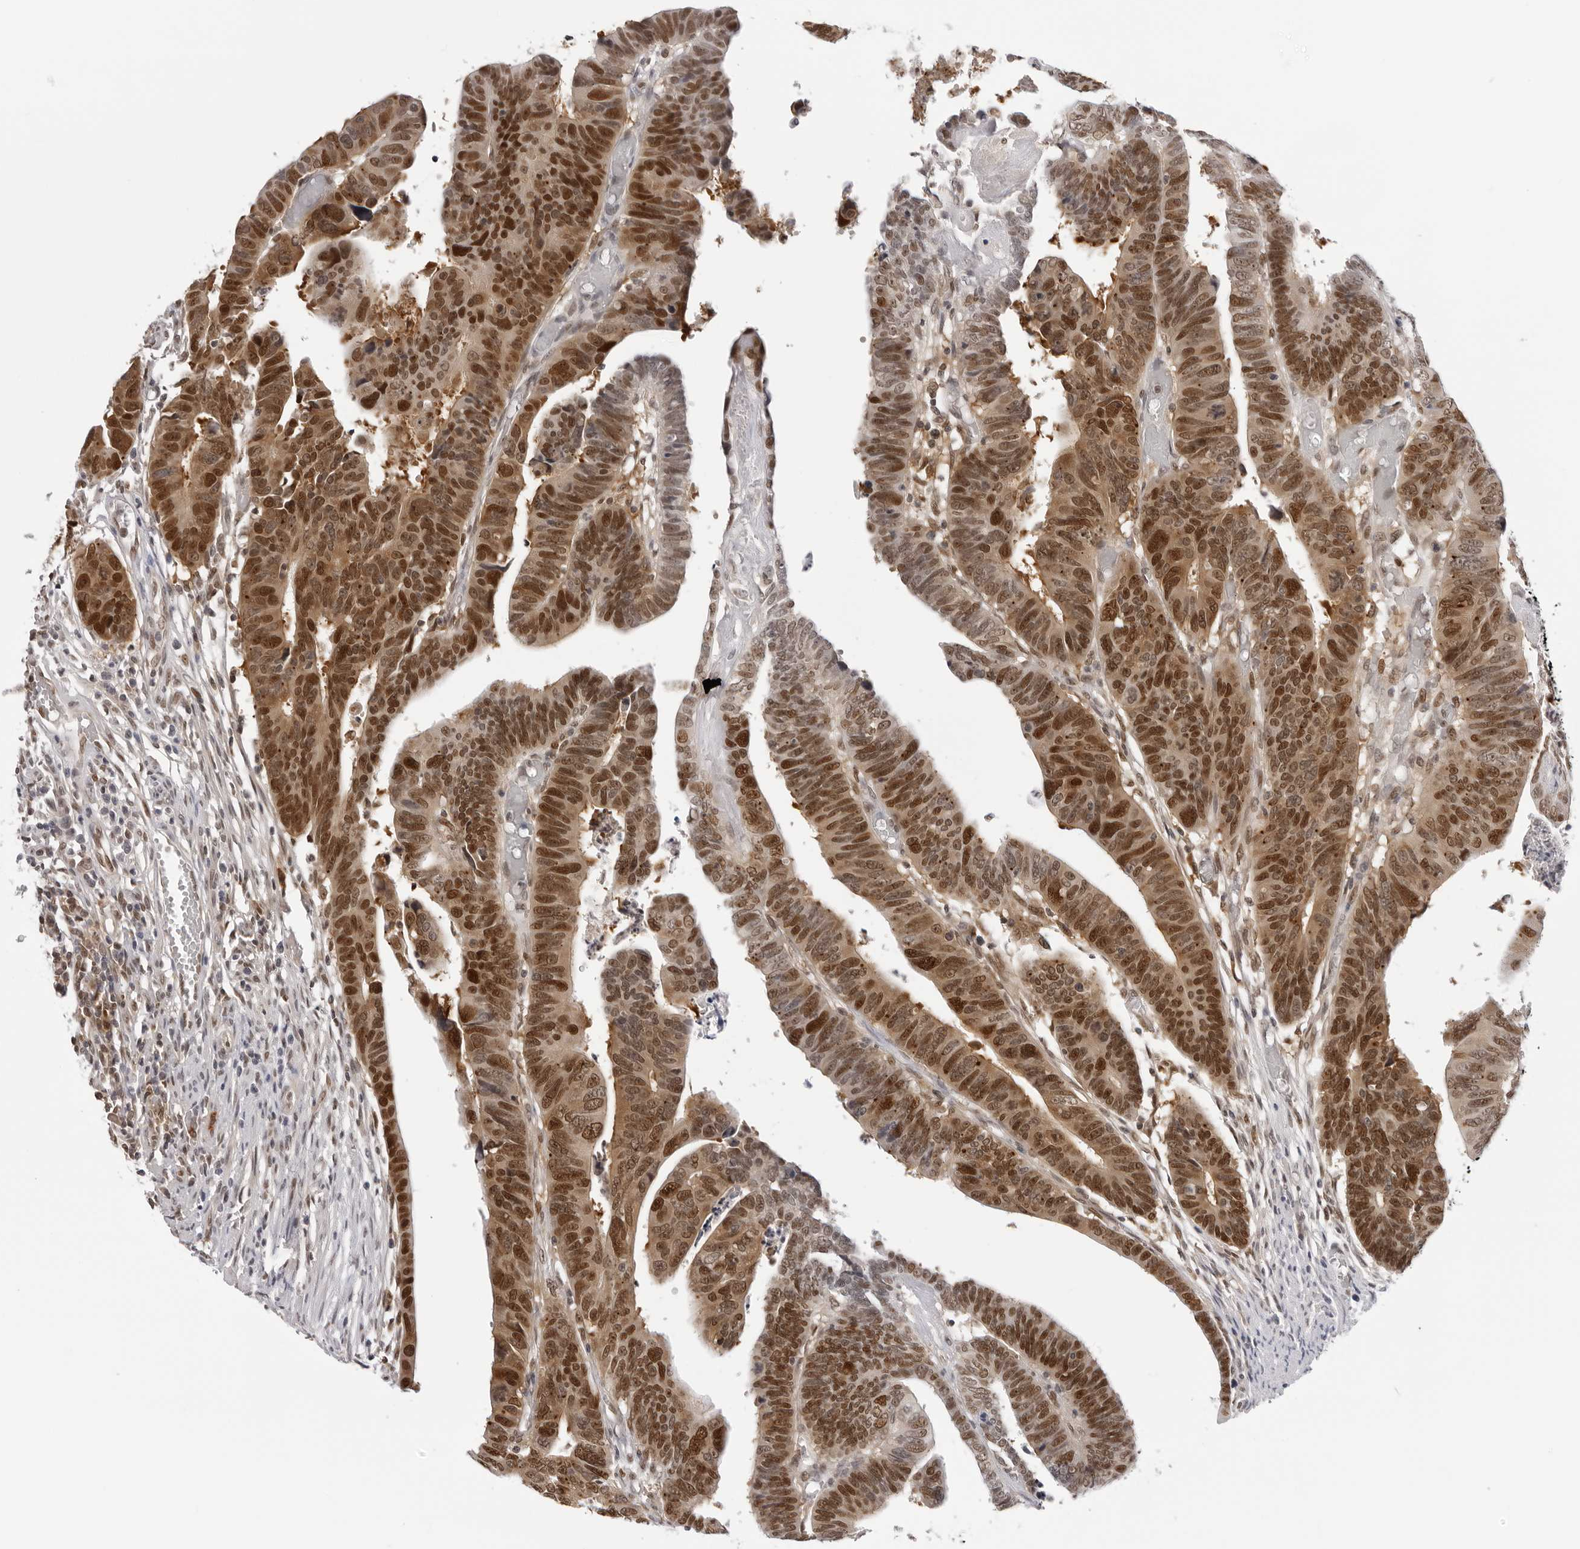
{"staining": {"intensity": "strong", "quantity": ">75%", "location": "nuclear"}, "tissue": "colorectal cancer", "cell_type": "Tumor cells", "image_type": "cancer", "snomed": [{"axis": "morphology", "description": "Adenocarcinoma, NOS"}, {"axis": "topography", "description": "Rectum"}], "caption": "Brown immunohistochemical staining in human adenocarcinoma (colorectal) reveals strong nuclear positivity in about >75% of tumor cells.", "gene": "WDR77", "patient": {"sex": "female", "age": 65}}